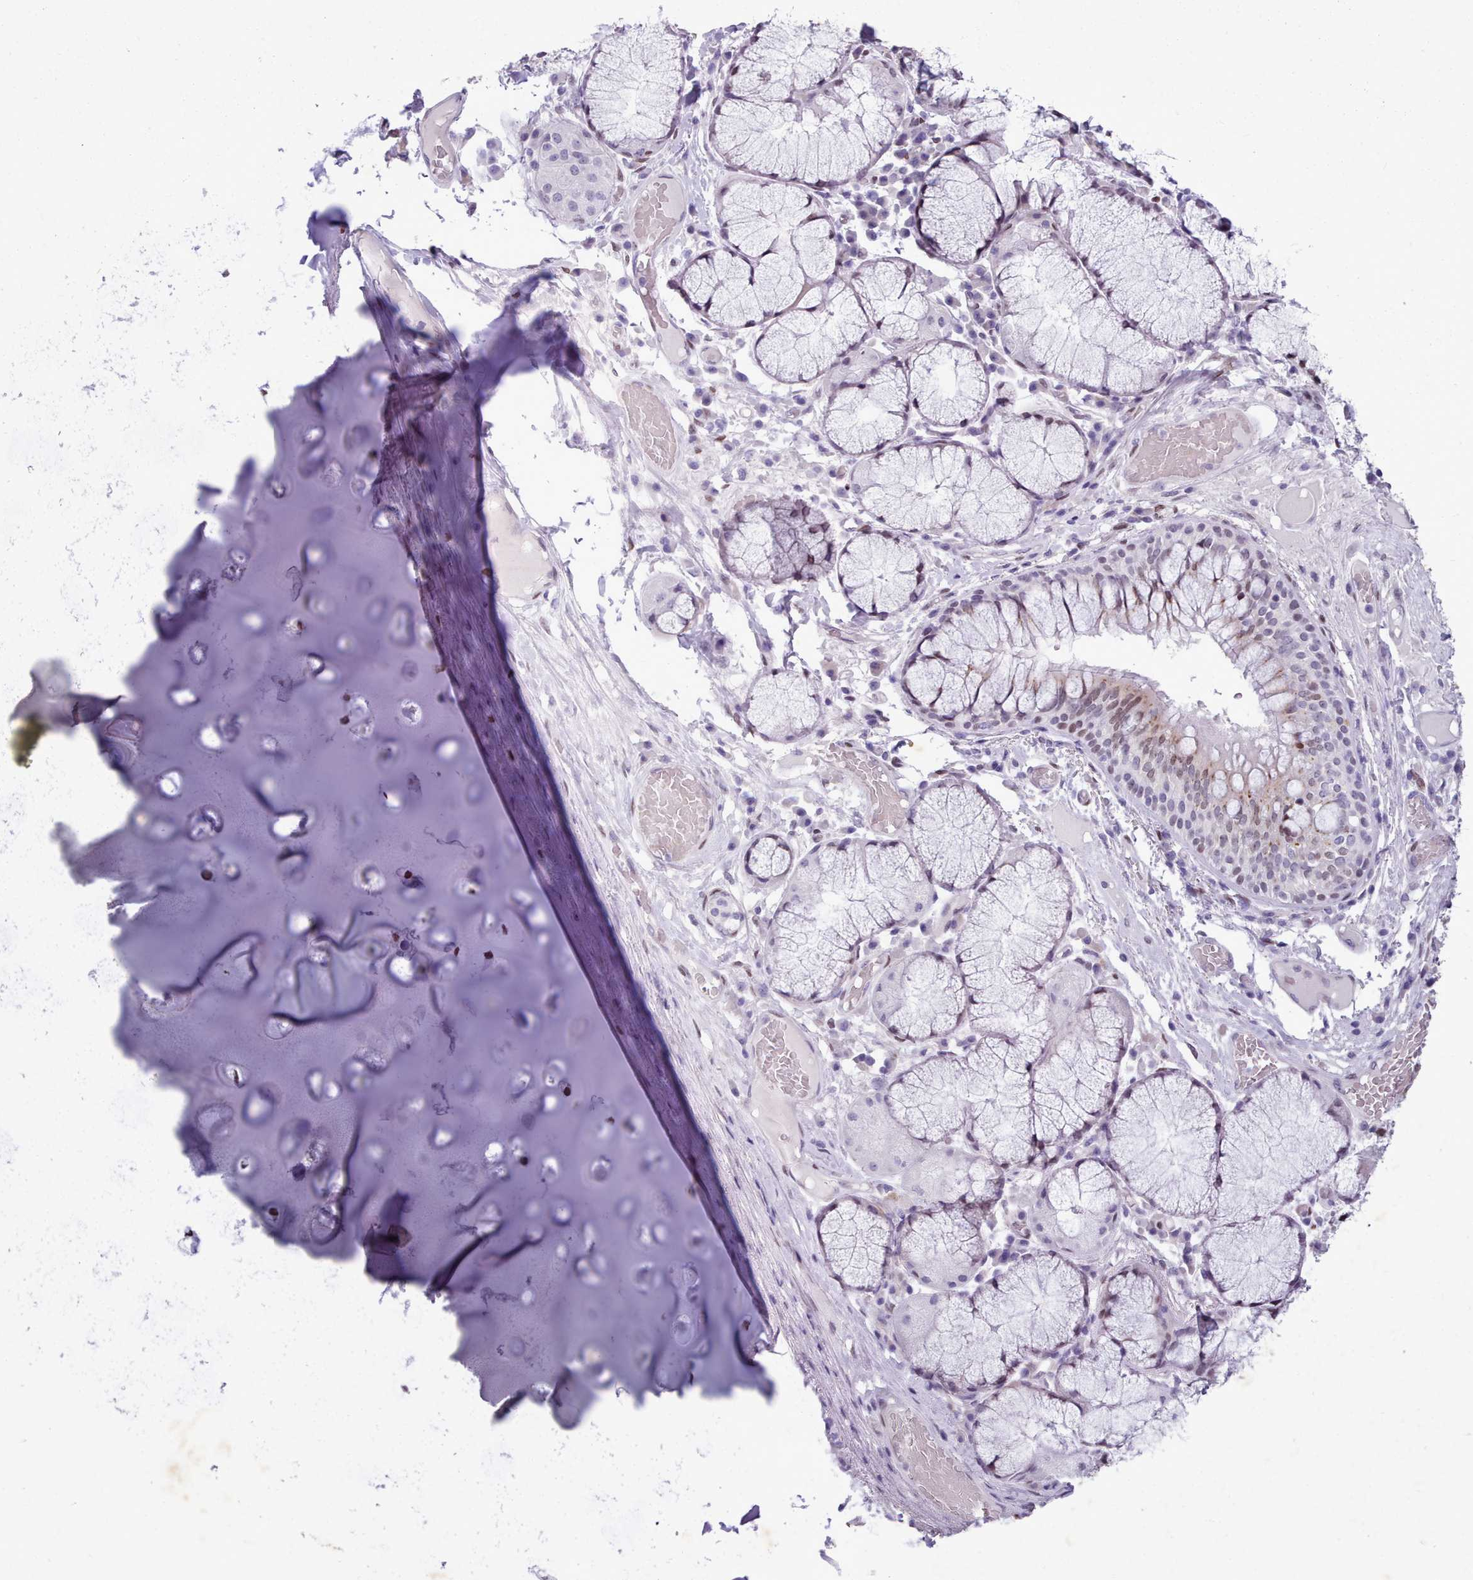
{"staining": {"intensity": "moderate", "quantity": "<25%", "location": "nuclear"}, "tissue": "soft tissue", "cell_type": "Chondrocytes", "image_type": "normal", "snomed": [{"axis": "morphology", "description": "Normal tissue, NOS"}, {"axis": "topography", "description": "Cartilage tissue"}, {"axis": "topography", "description": "Bronchus"}], "caption": "Immunohistochemistry (IHC) (DAB) staining of benign soft tissue reveals moderate nuclear protein staining in approximately <25% of chondrocytes.", "gene": "KCNT2", "patient": {"sex": "male", "age": 56}}